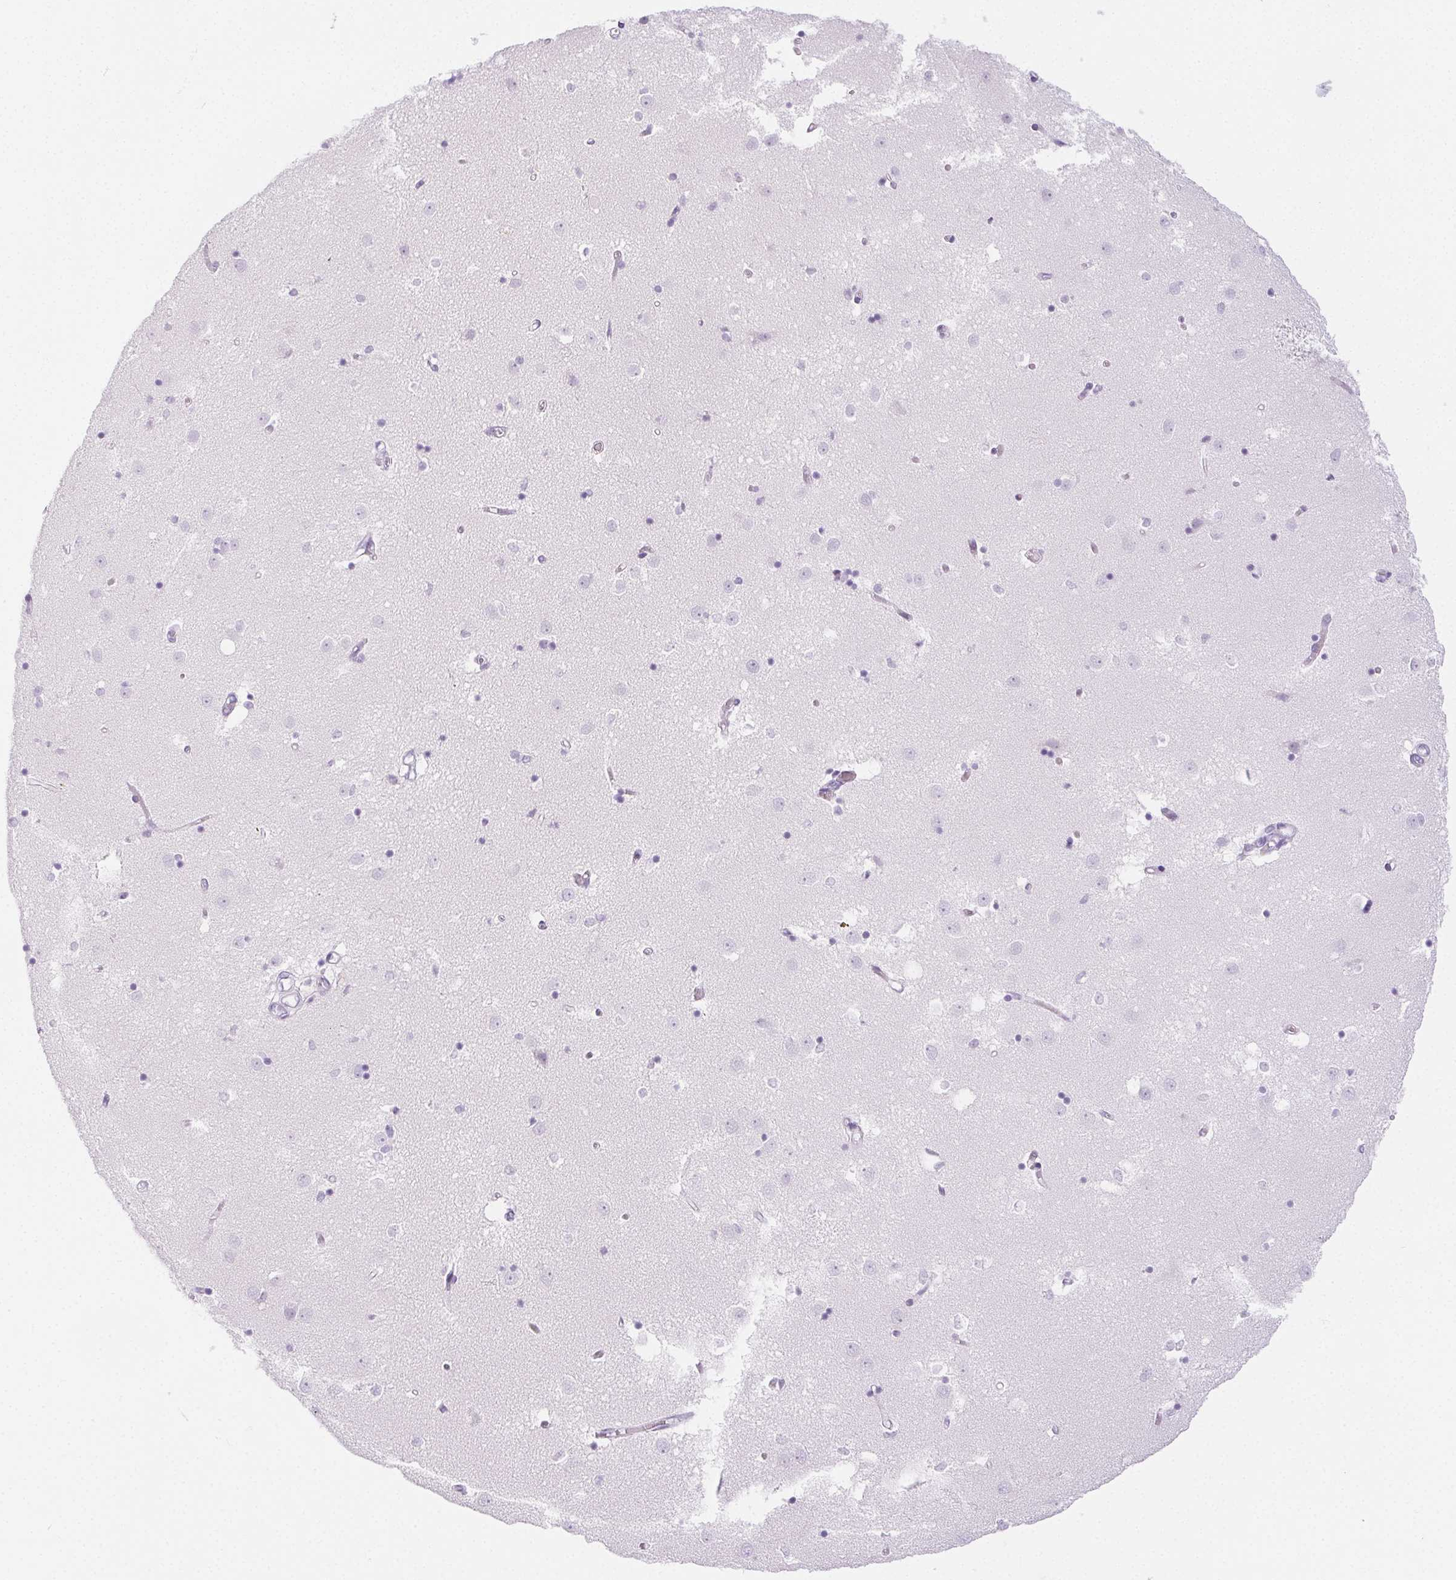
{"staining": {"intensity": "negative", "quantity": "none", "location": "none"}, "tissue": "caudate", "cell_type": "Glial cells", "image_type": "normal", "snomed": [{"axis": "morphology", "description": "Normal tissue, NOS"}, {"axis": "topography", "description": "Lateral ventricle wall"}], "caption": "This is an immunohistochemistry photomicrograph of normal caudate. There is no staining in glial cells.", "gene": "PI3", "patient": {"sex": "male", "age": 54}}